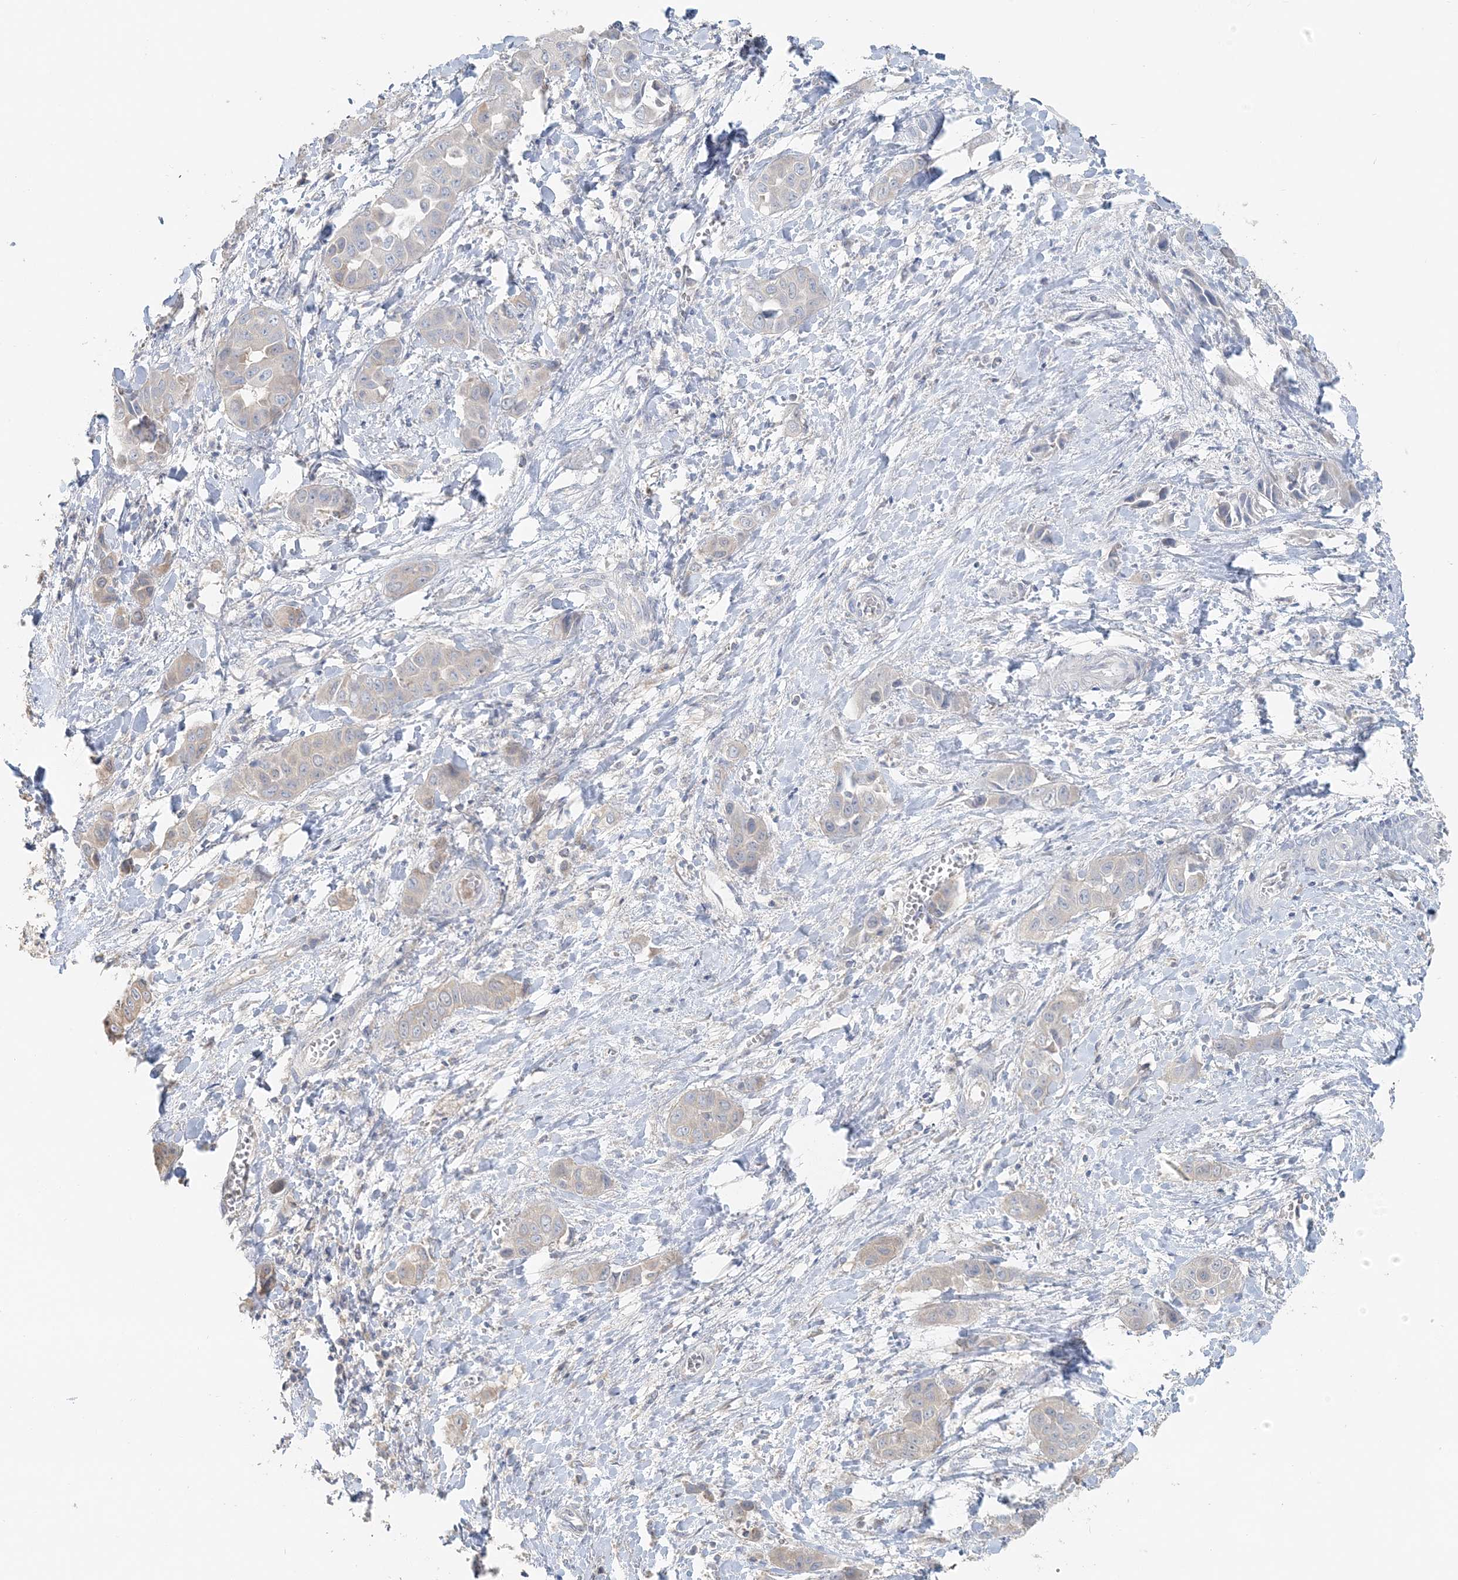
{"staining": {"intensity": "negative", "quantity": "none", "location": "none"}, "tissue": "liver cancer", "cell_type": "Tumor cells", "image_type": "cancer", "snomed": [{"axis": "morphology", "description": "Cholangiocarcinoma"}, {"axis": "topography", "description": "Liver"}], "caption": "IHC histopathology image of neoplastic tissue: liver cholangiocarcinoma stained with DAB (3,3'-diaminobenzidine) demonstrates no significant protein staining in tumor cells.", "gene": "TBC1D5", "patient": {"sex": "female", "age": 52}}